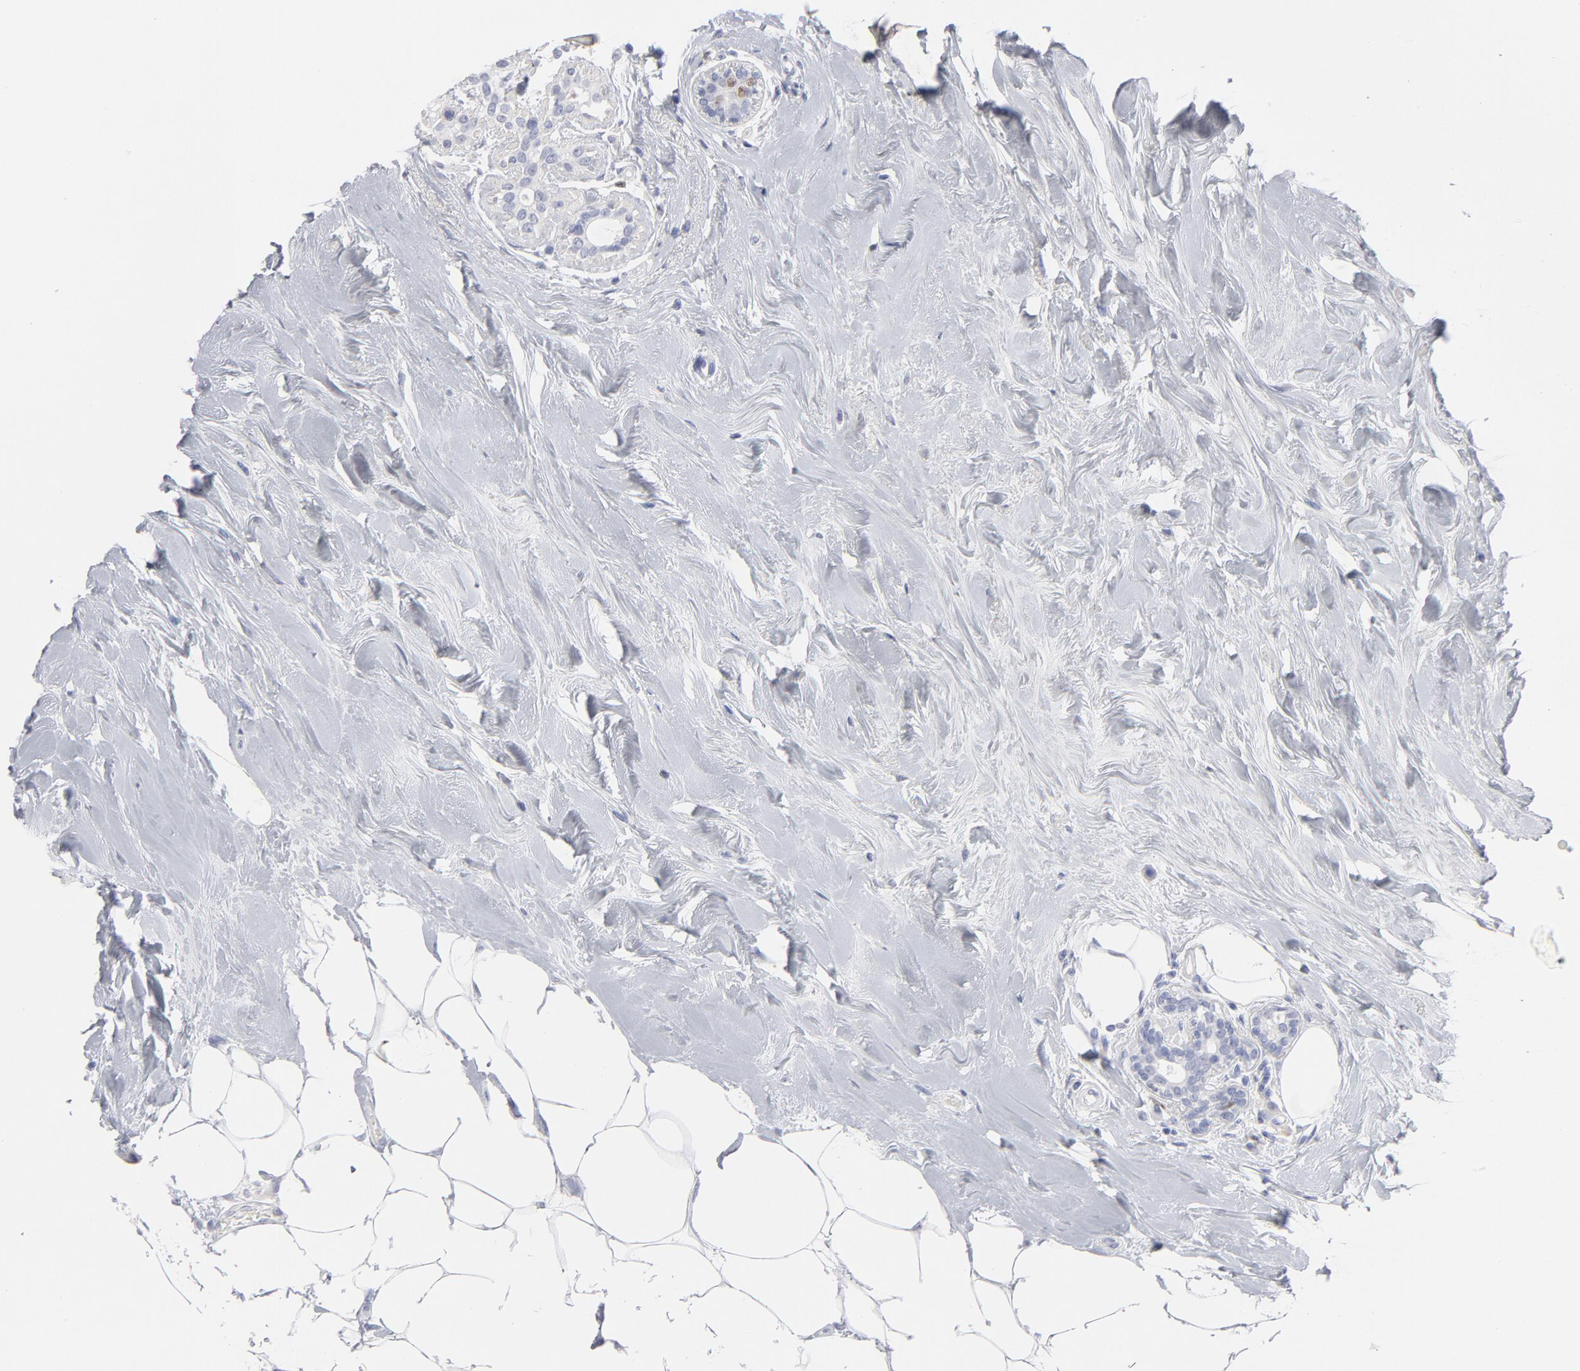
{"staining": {"intensity": "negative", "quantity": "none", "location": "none"}, "tissue": "breast cancer", "cell_type": "Tumor cells", "image_type": "cancer", "snomed": [{"axis": "morphology", "description": "Duct carcinoma"}, {"axis": "topography", "description": "Breast"}], "caption": "Breast cancer stained for a protein using immunohistochemistry reveals no staining tumor cells.", "gene": "MCM7", "patient": {"sex": "female", "age": 51}}